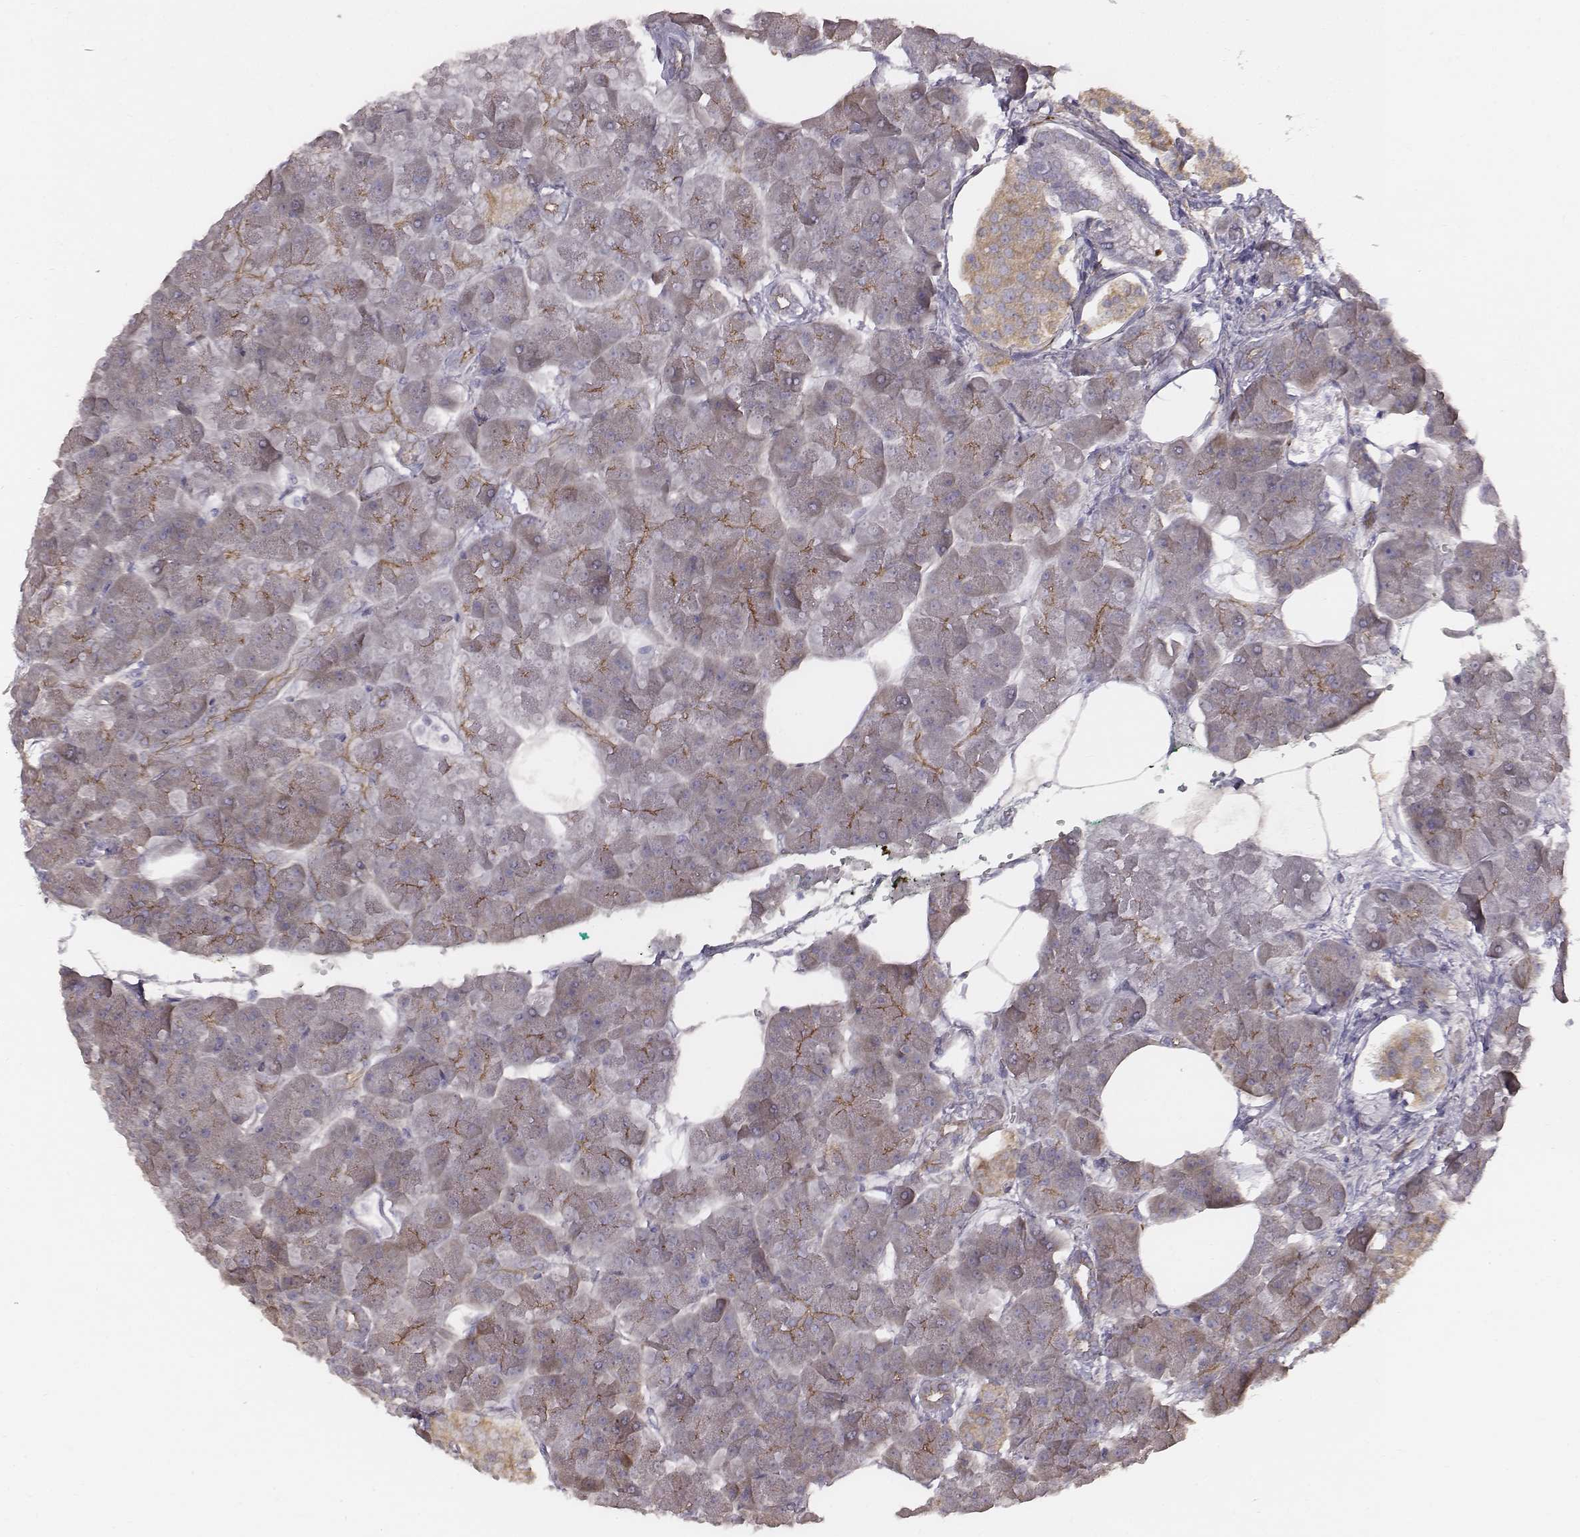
{"staining": {"intensity": "moderate", "quantity": ">75%", "location": "cytoplasmic/membranous"}, "tissue": "pancreas", "cell_type": "Exocrine glandular cells", "image_type": "normal", "snomed": [{"axis": "morphology", "description": "Normal tissue, NOS"}, {"axis": "topography", "description": "Adipose tissue"}, {"axis": "topography", "description": "Pancreas"}, {"axis": "topography", "description": "Peripheral nerve tissue"}], "caption": "Normal pancreas shows moderate cytoplasmic/membranous staining in about >75% of exocrine glandular cells, visualized by immunohistochemistry.", "gene": "PRKCZ", "patient": {"sex": "female", "age": 58}}